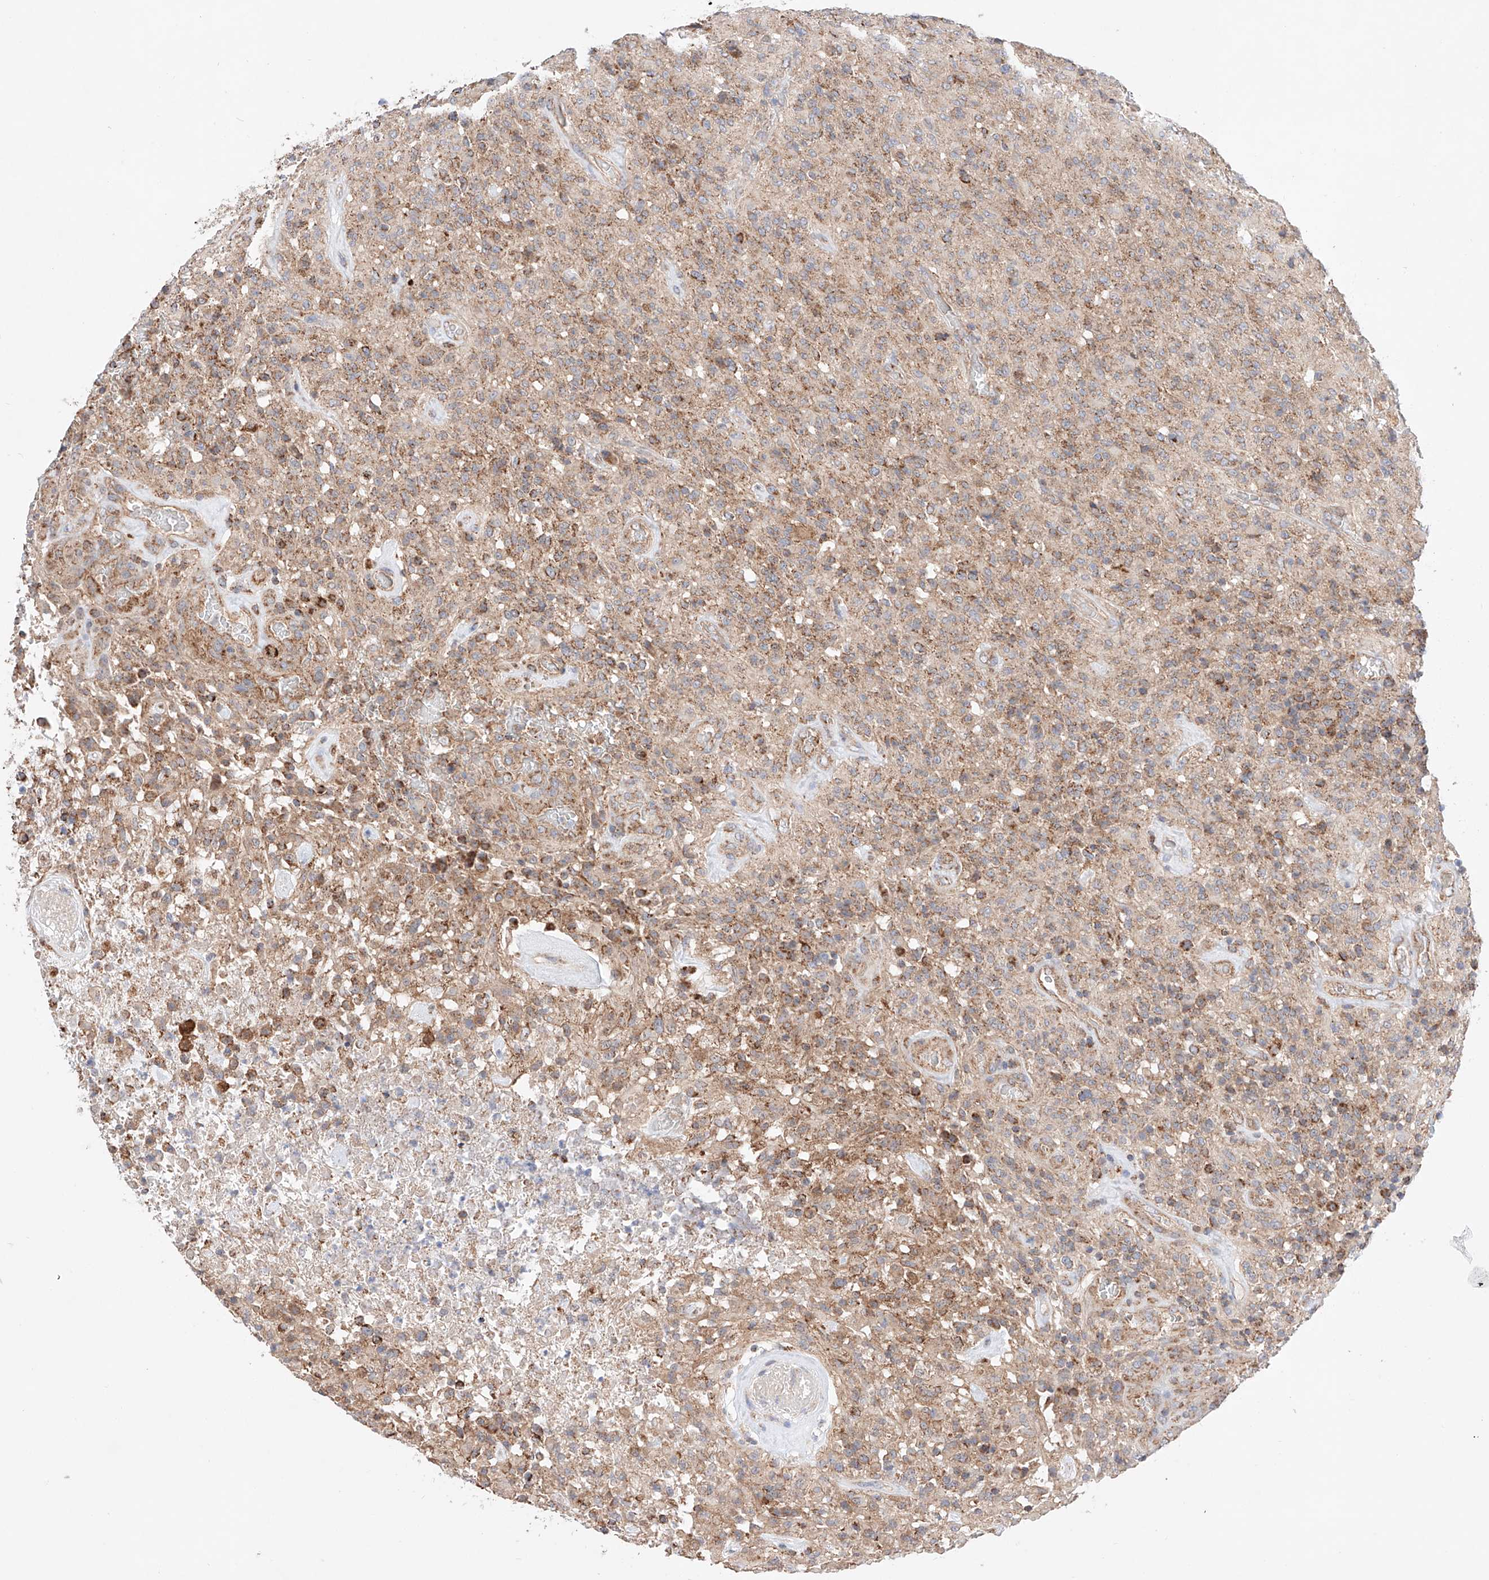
{"staining": {"intensity": "moderate", "quantity": "25%-75%", "location": "cytoplasmic/membranous"}, "tissue": "glioma", "cell_type": "Tumor cells", "image_type": "cancer", "snomed": [{"axis": "morphology", "description": "Glioma, malignant, High grade"}, {"axis": "topography", "description": "Brain"}], "caption": "Glioma stained for a protein (brown) displays moderate cytoplasmic/membranous positive staining in approximately 25%-75% of tumor cells.", "gene": "KTI12", "patient": {"sex": "female", "age": 57}}